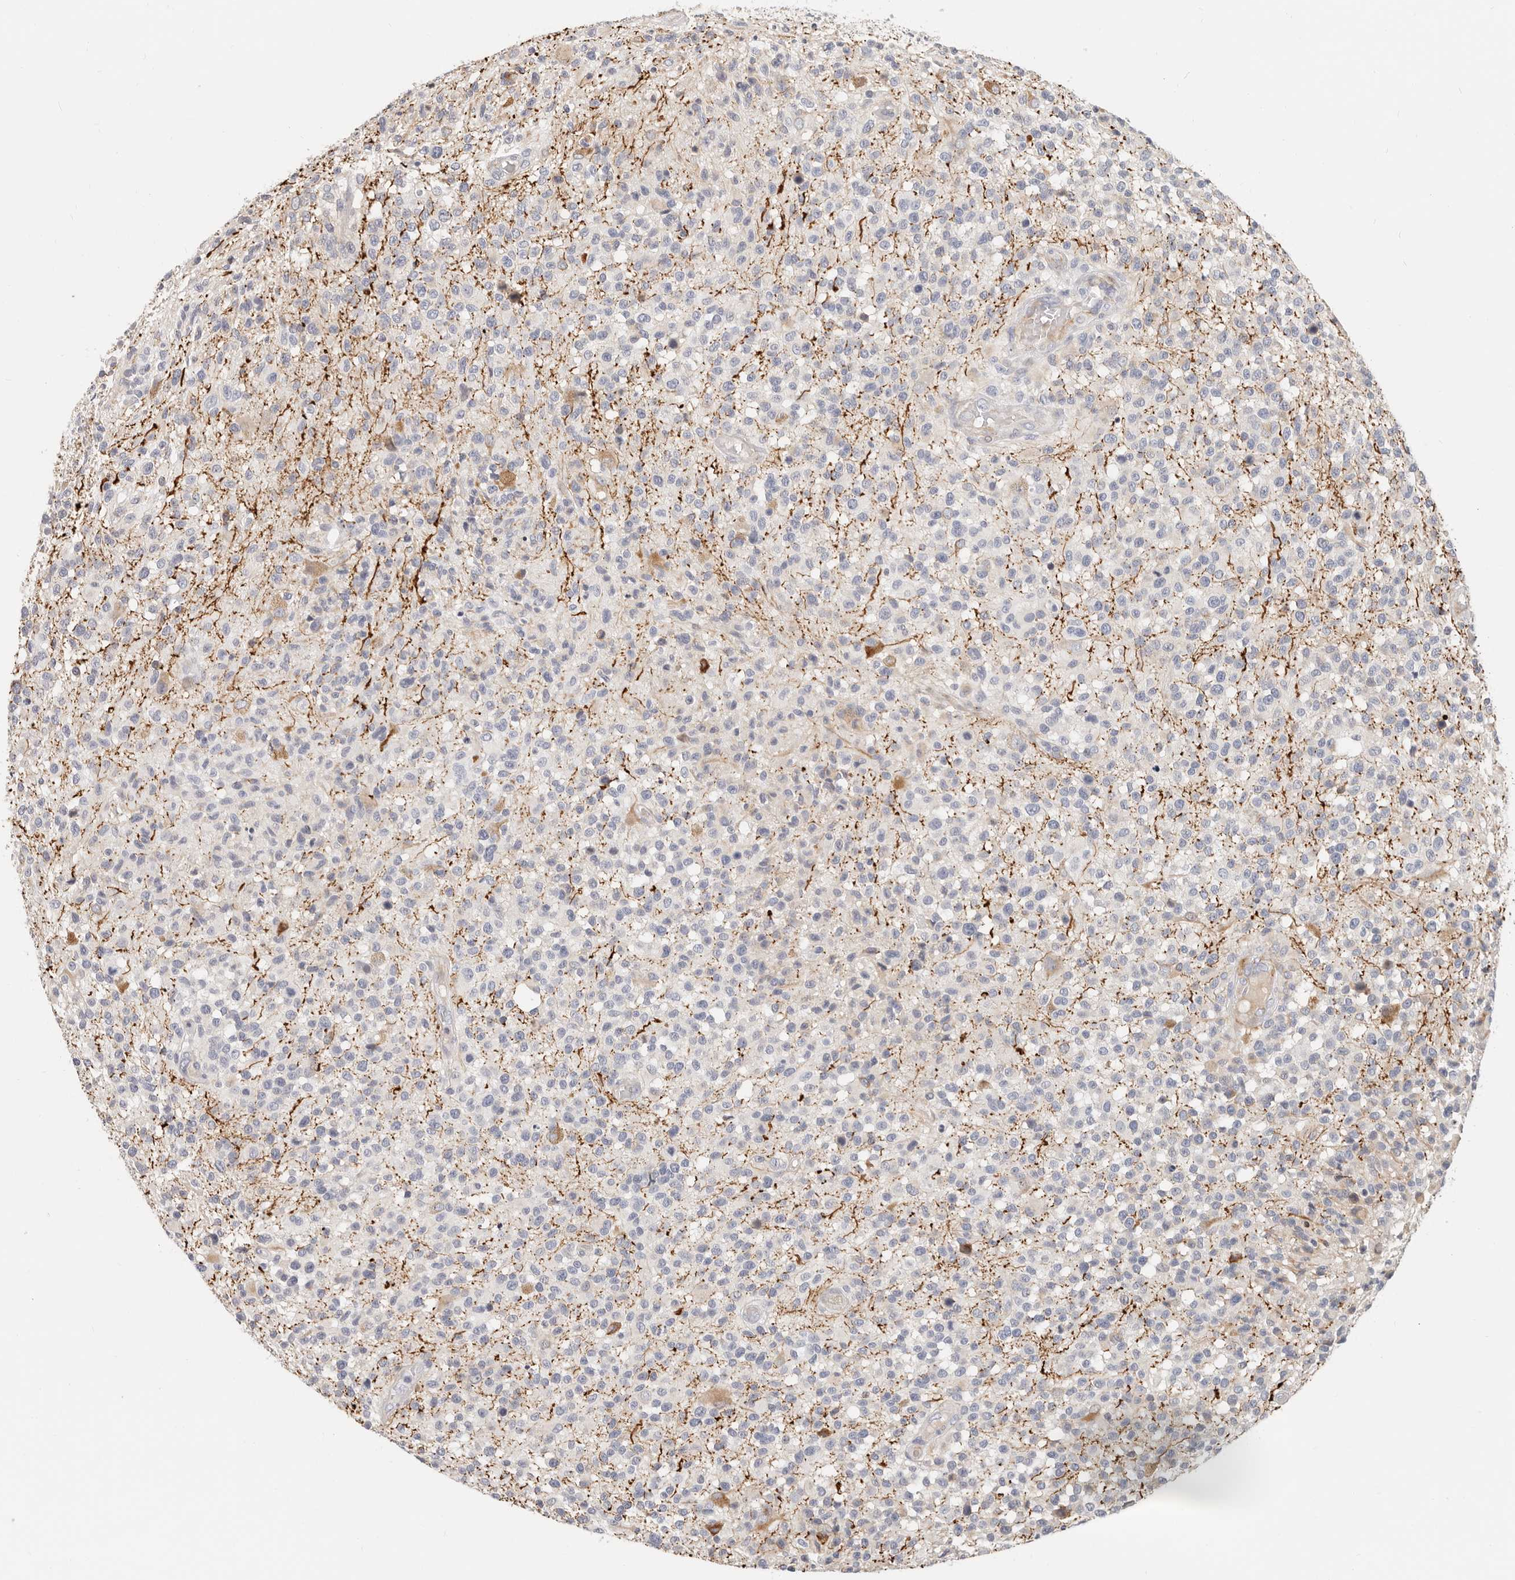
{"staining": {"intensity": "negative", "quantity": "none", "location": "none"}, "tissue": "glioma", "cell_type": "Tumor cells", "image_type": "cancer", "snomed": [{"axis": "morphology", "description": "Glioma, malignant, High grade"}, {"axis": "morphology", "description": "Glioblastoma, NOS"}, {"axis": "topography", "description": "Brain"}], "caption": "A high-resolution histopathology image shows immunohistochemistry (IHC) staining of glioblastoma, which reveals no significant expression in tumor cells.", "gene": "ZRANB1", "patient": {"sex": "male", "age": 60}}